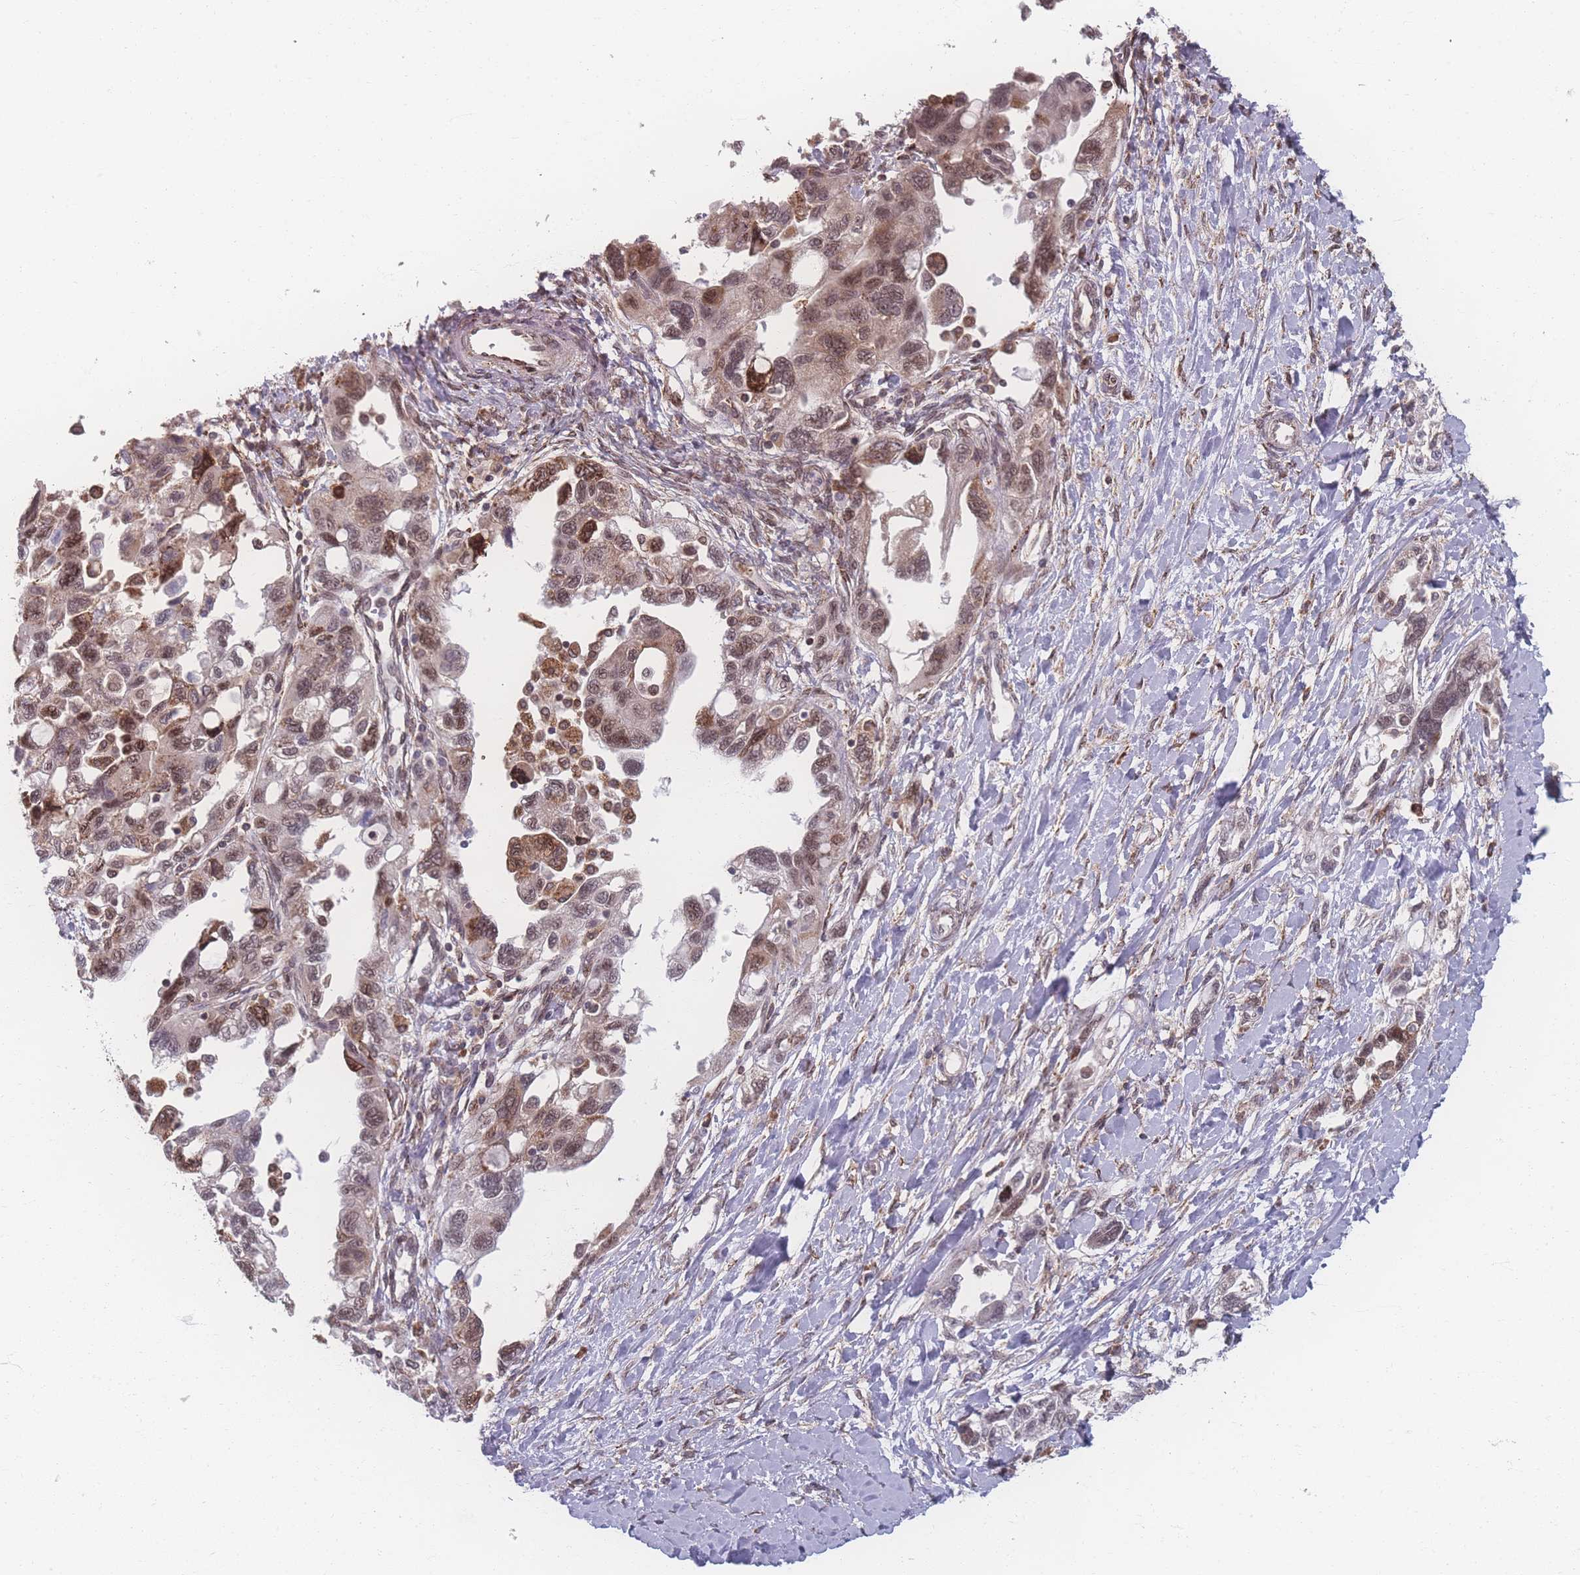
{"staining": {"intensity": "moderate", "quantity": "25%-75%", "location": "nuclear"}, "tissue": "ovarian cancer", "cell_type": "Tumor cells", "image_type": "cancer", "snomed": [{"axis": "morphology", "description": "Carcinoma, NOS"}, {"axis": "morphology", "description": "Cystadenocarcinoma, serous, NOS"}, {"axis": "topography", "description": "Ovary"}], "caption": "A photomicrograph of ovarian cancer stained for a protein exhibits moderate nuclear brown staining in tumor cells. Immunohistochemistry stains the protein of interest in brown and the nuclei are stained blue.", "gene": "ZC3H13", "patient": {"sex": "female", "age": 69}}